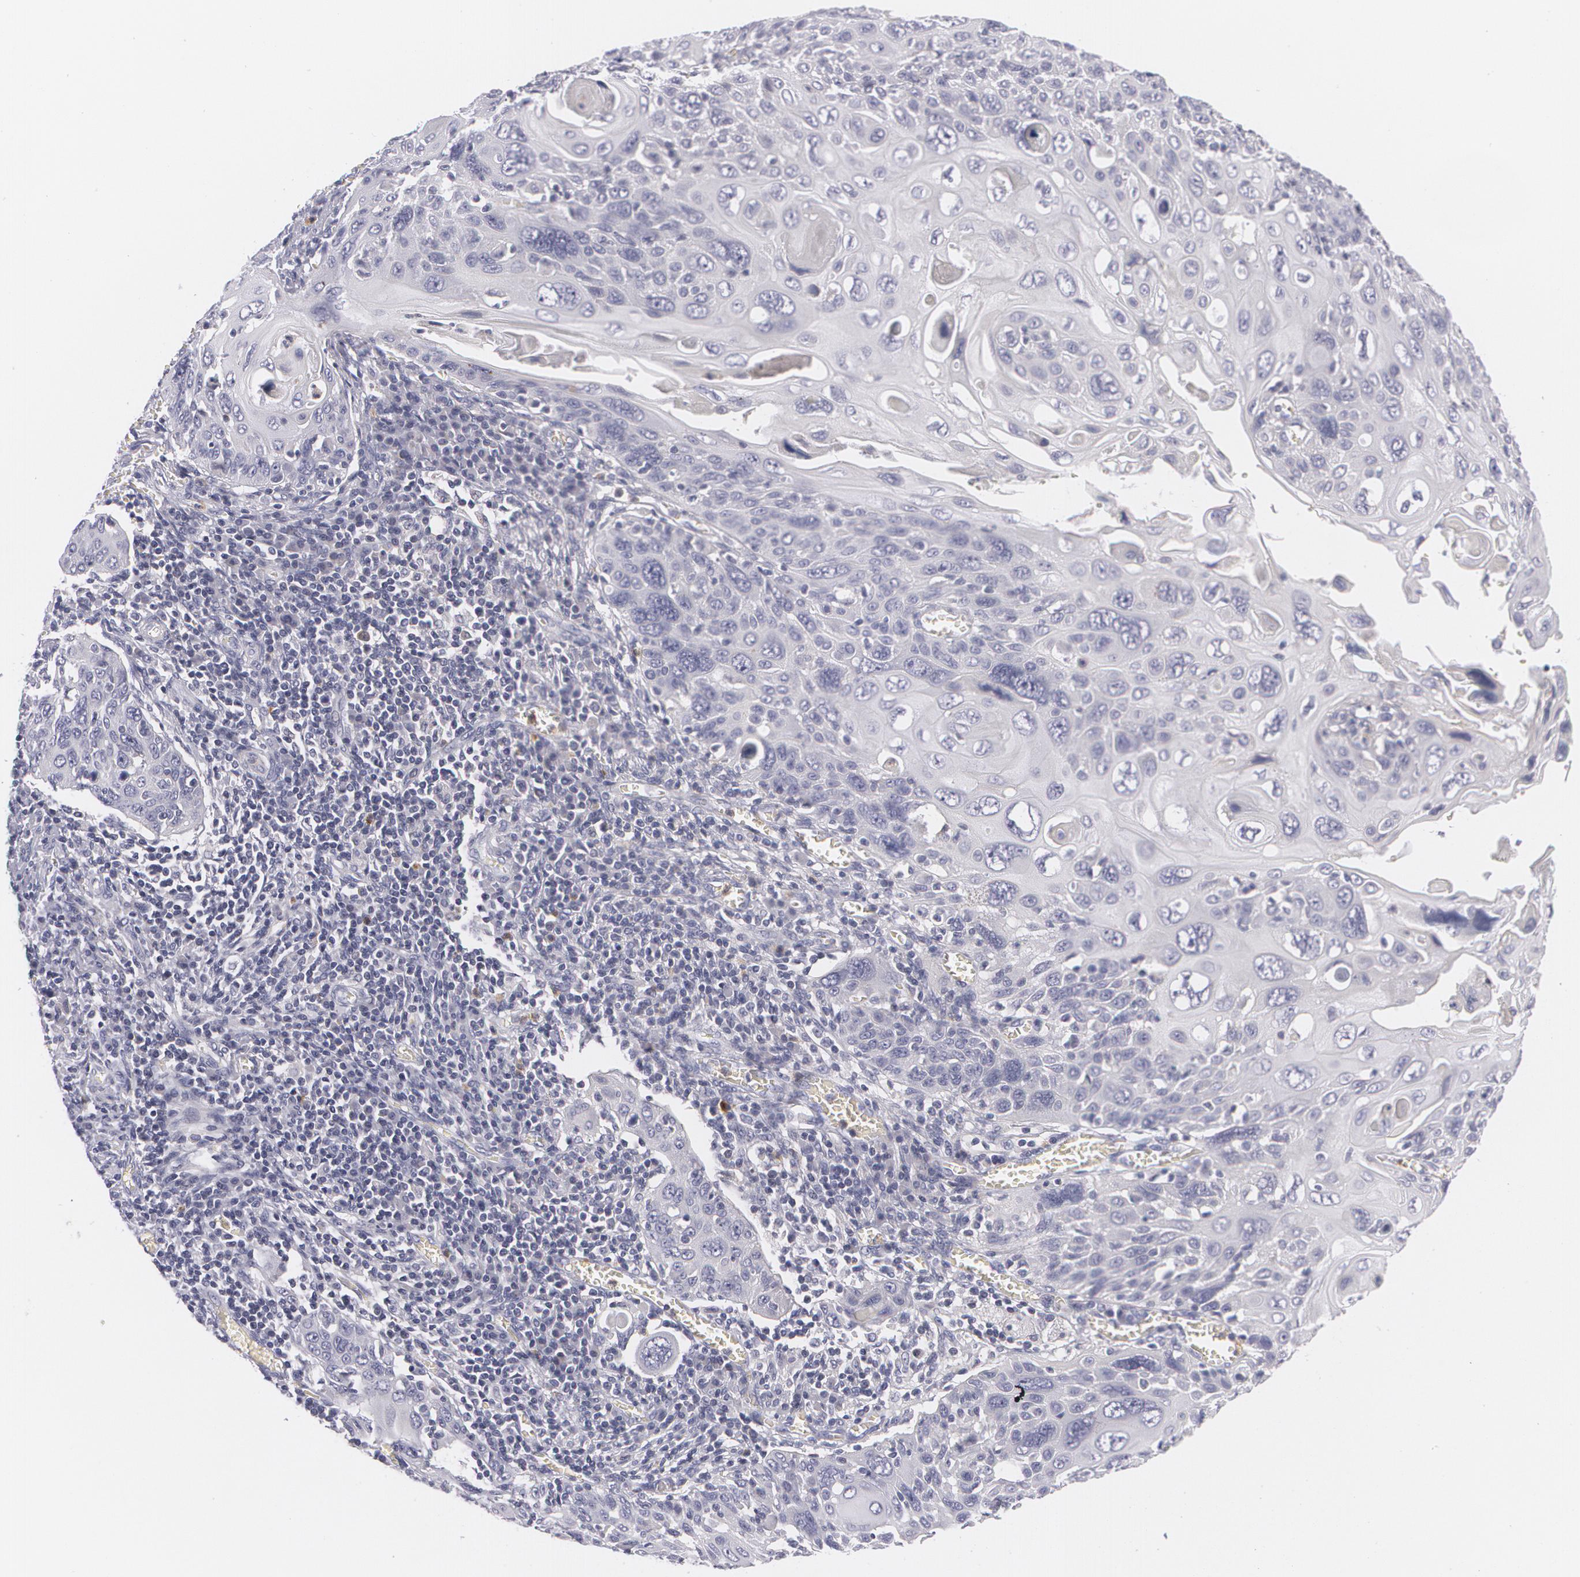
{"staining": {"intensity": "negative", "quantity": "none", "location": "none"}, "tissue": "cervical cancer", "cell_type": "Tumor cells", "image_type": "cancer", "snomed": [{"axis": "morphology", "description": "Squamous cell carcinoma, NOS"}, {"axis": "topography", "description": "Cervix"}], "caption": "Tumor cells are negative for brown protein staining in squamous cell carcinoma (cervical).", "gene": "FAM181A", "patient": {"sex": "female", "age": 54}}